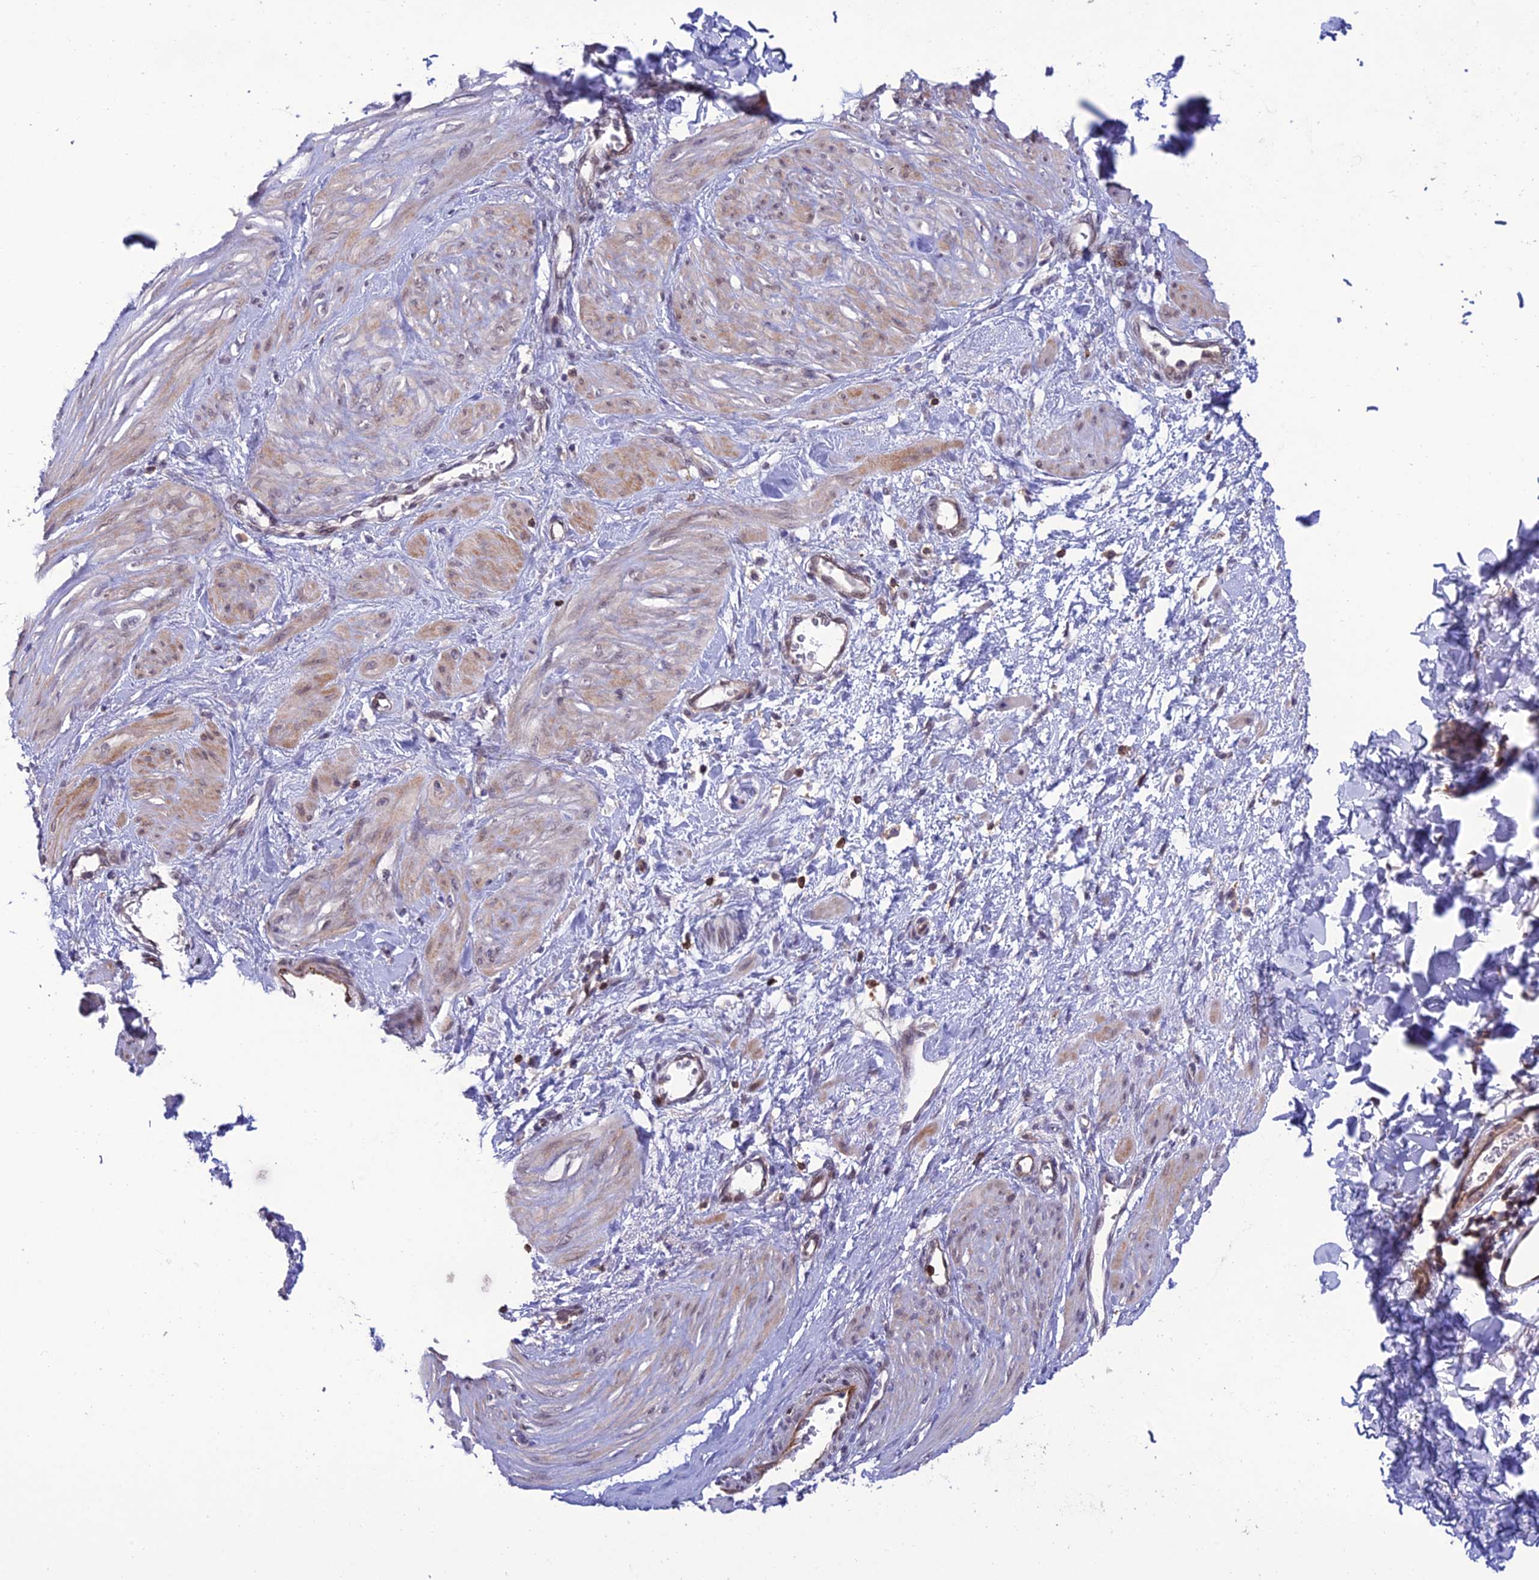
{"staining": {"intensity": "weak", "quantity": ">75%", "location": "cytoplasmic/membranous"}, "tissue": "smooth muscle", "cell_type": "Smooth muscle cells", "image_type": "normal", "snomed": [{"axis": "morphology", "description": "Normal tissue, NOS"}, {"axis": "topography", "description": "Endometrium"}], "caption": "Smooth muscle cells show low levels of weak cytoplasmic/membranous staining in about >75% of cells in benign human smooth muscle.", "gene": "FAM76A", "patient": {"sex": "female", "age": 33}}